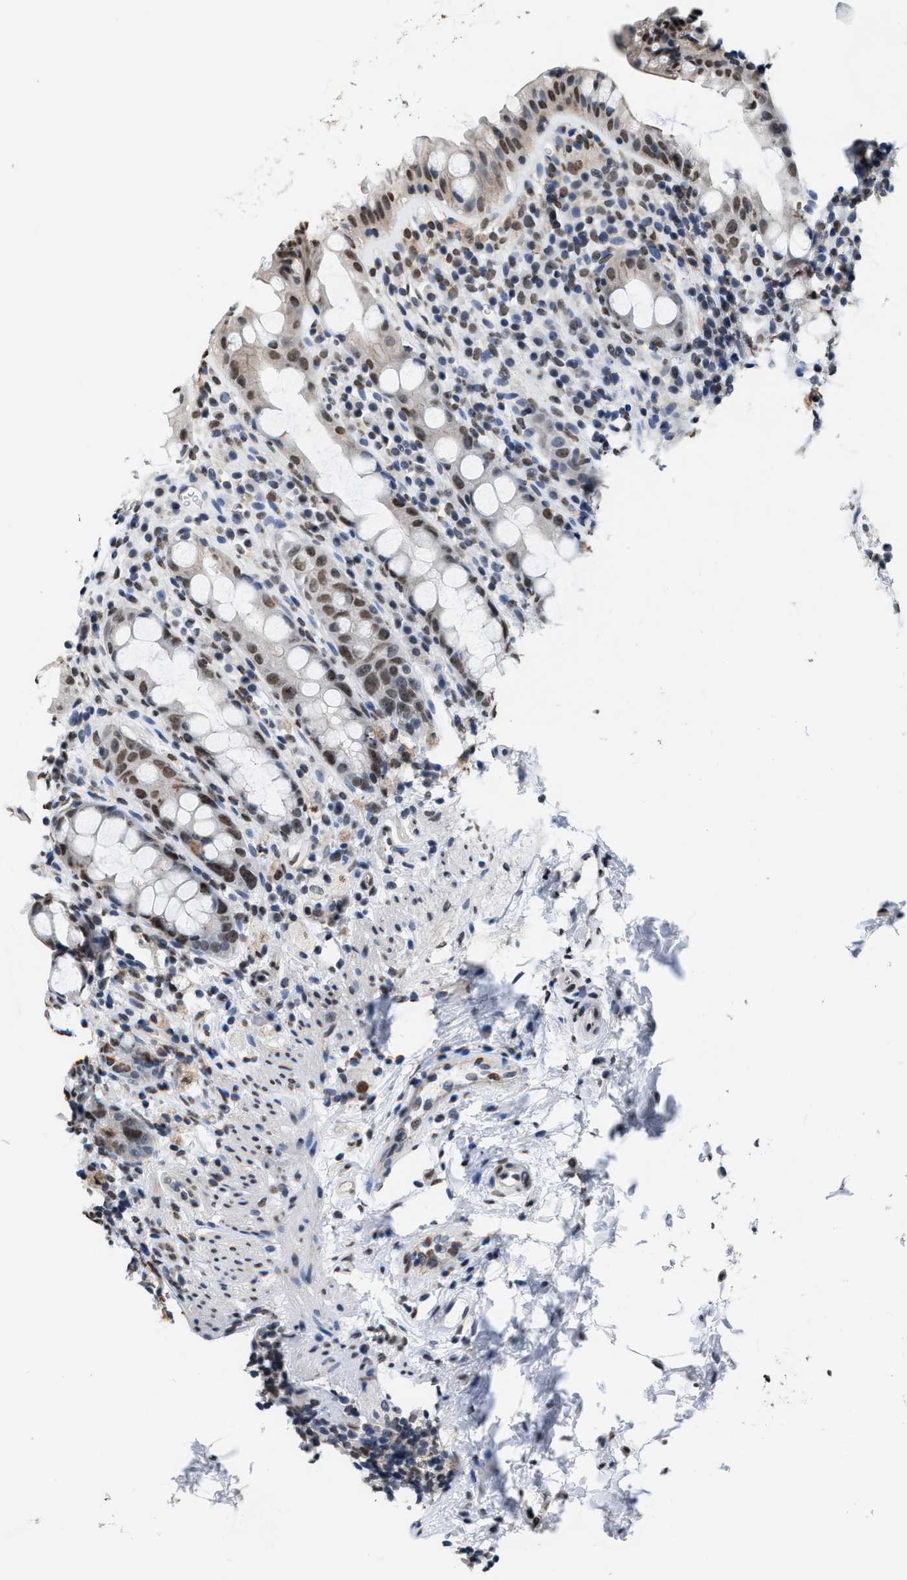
{"staining": {"intensity": "moderate", "quantity": "<25%", "location": "nuclear"}, "tissue": "rectum", "cell_type": "Glandular cells", "image_type": "normal", "snomed": [{"axis": "morphology", "description": "Normal tissue, NOS"}, {"axis": "topography", "description": "Rectum"}], "caption": "Benign rectum shows moderate nuclear staining in about <25% of glandular cells (IHC, brightfield microscopy, high magnification)..", "gene": "SUPT16H", "patient": {"sex": "male", "age": 44}}